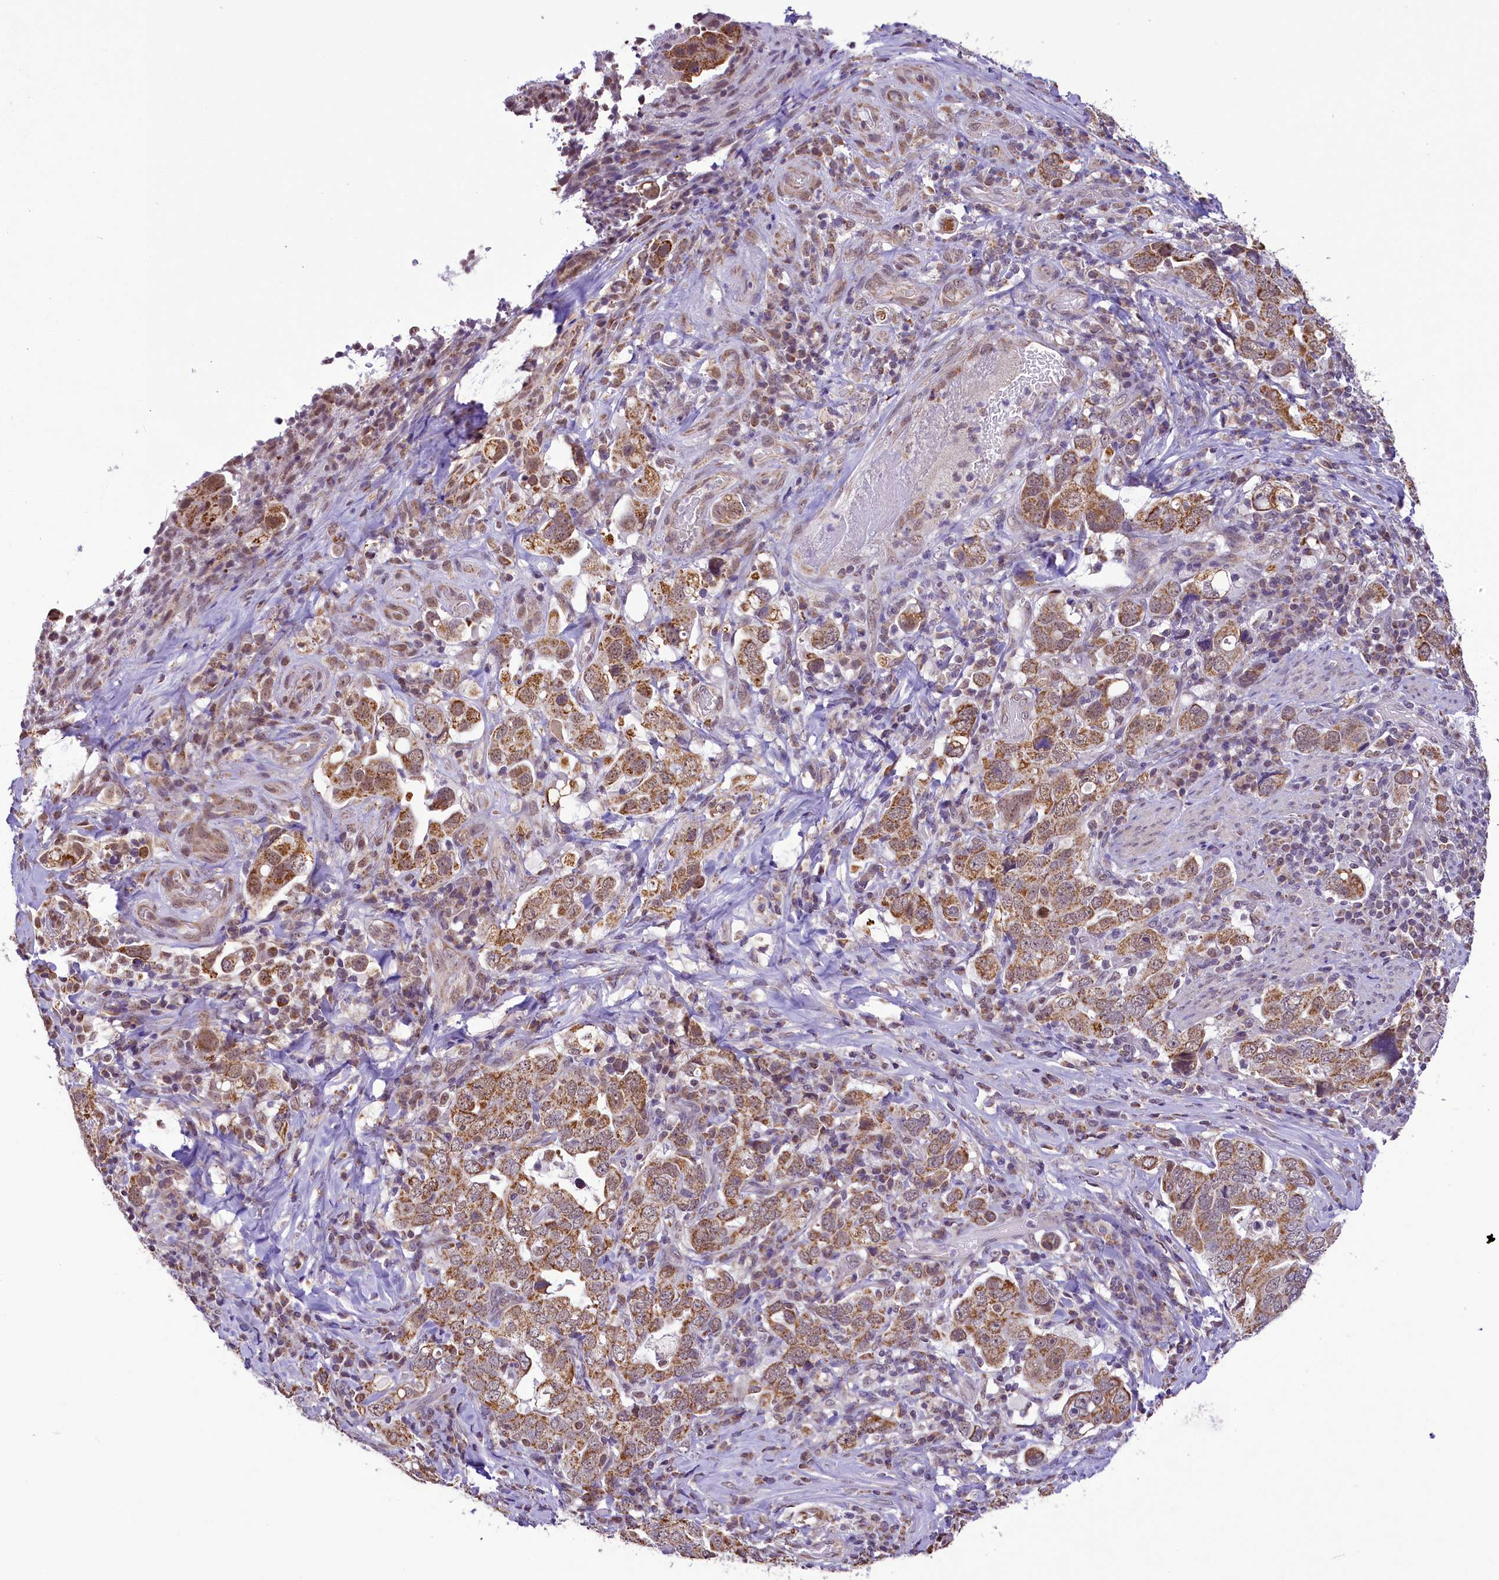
{"staining": {"intensity": "moderate", "quantity": ">75%", "location": "cytoplasmic/membranous"}, "tissue": "stomach cancer", "cell_type": "Tumor cells", "image_type": "cancer", "snomed": [{"axis": "morphology", "description": "Adenocarcinoma, NOS"}, {"axis": "topography", "description": "Stomach, upper"}], "caption": "Stomach cancer (adenocarcinoma) stained for a protein (brown) displays moderate cytoplasmic/membranous positive expression in approximately >75% of tumor cells.", "gene": "PAF1", "patient": {"sex": "male", "age": 62}}